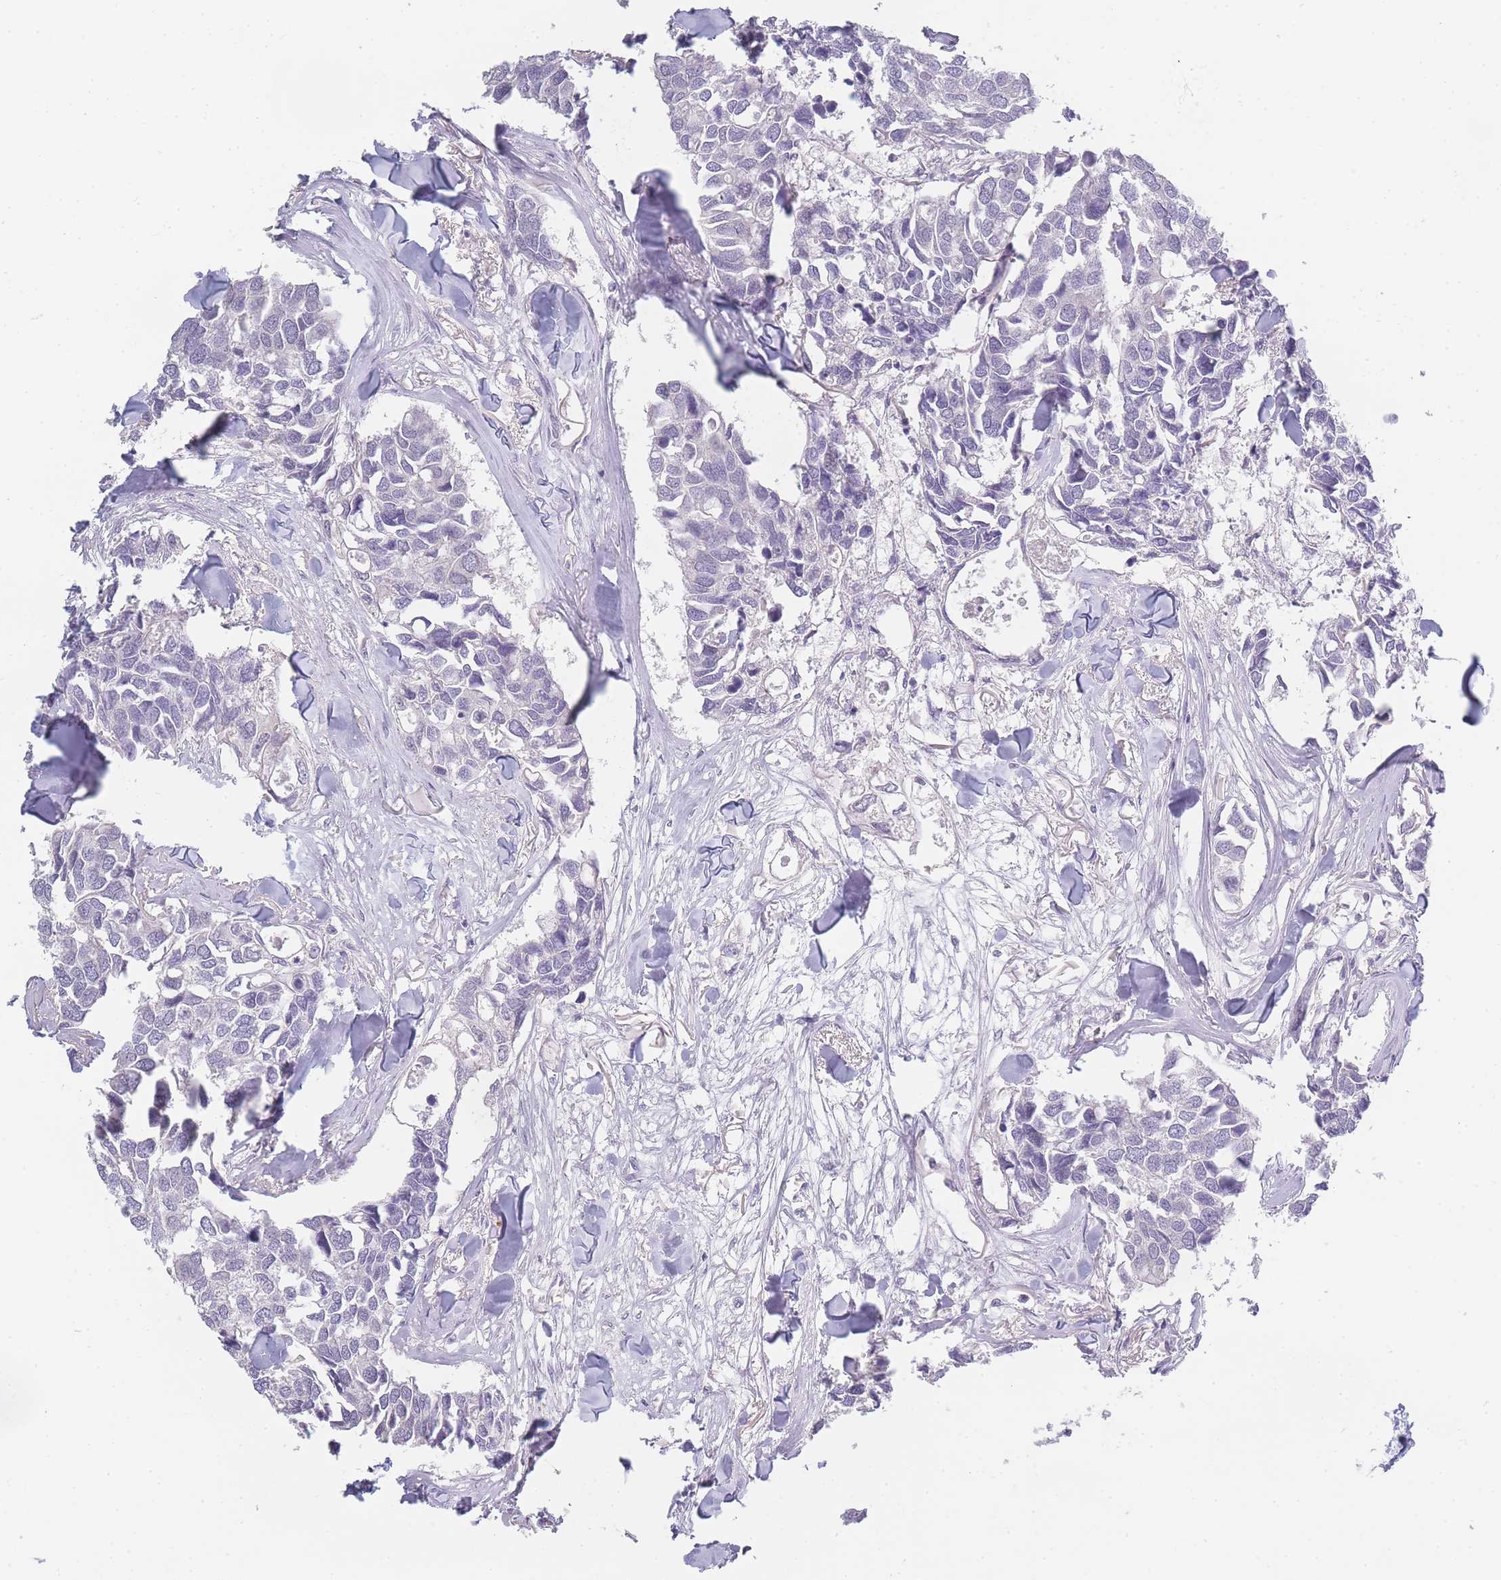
{"staining": {"intensity": "negative", "quantity": "none", "location": "none"}, "tissue": "breast cancer", "cell_type": "Tumor cells", "image_type": "cancer", "snomed": [{"axis": "morphology", "description": "Duct carcinoma"}, {"axis": "topography", "description": "Breast"}], "caption": "IHC micrograph of neoplastic tissue: human invasive ductal carcinoma (breast) stained with DAB shows no significant protein expression in tumor cells.", "gene": "INS", "patient": {"sex": "female", "age": 83}}